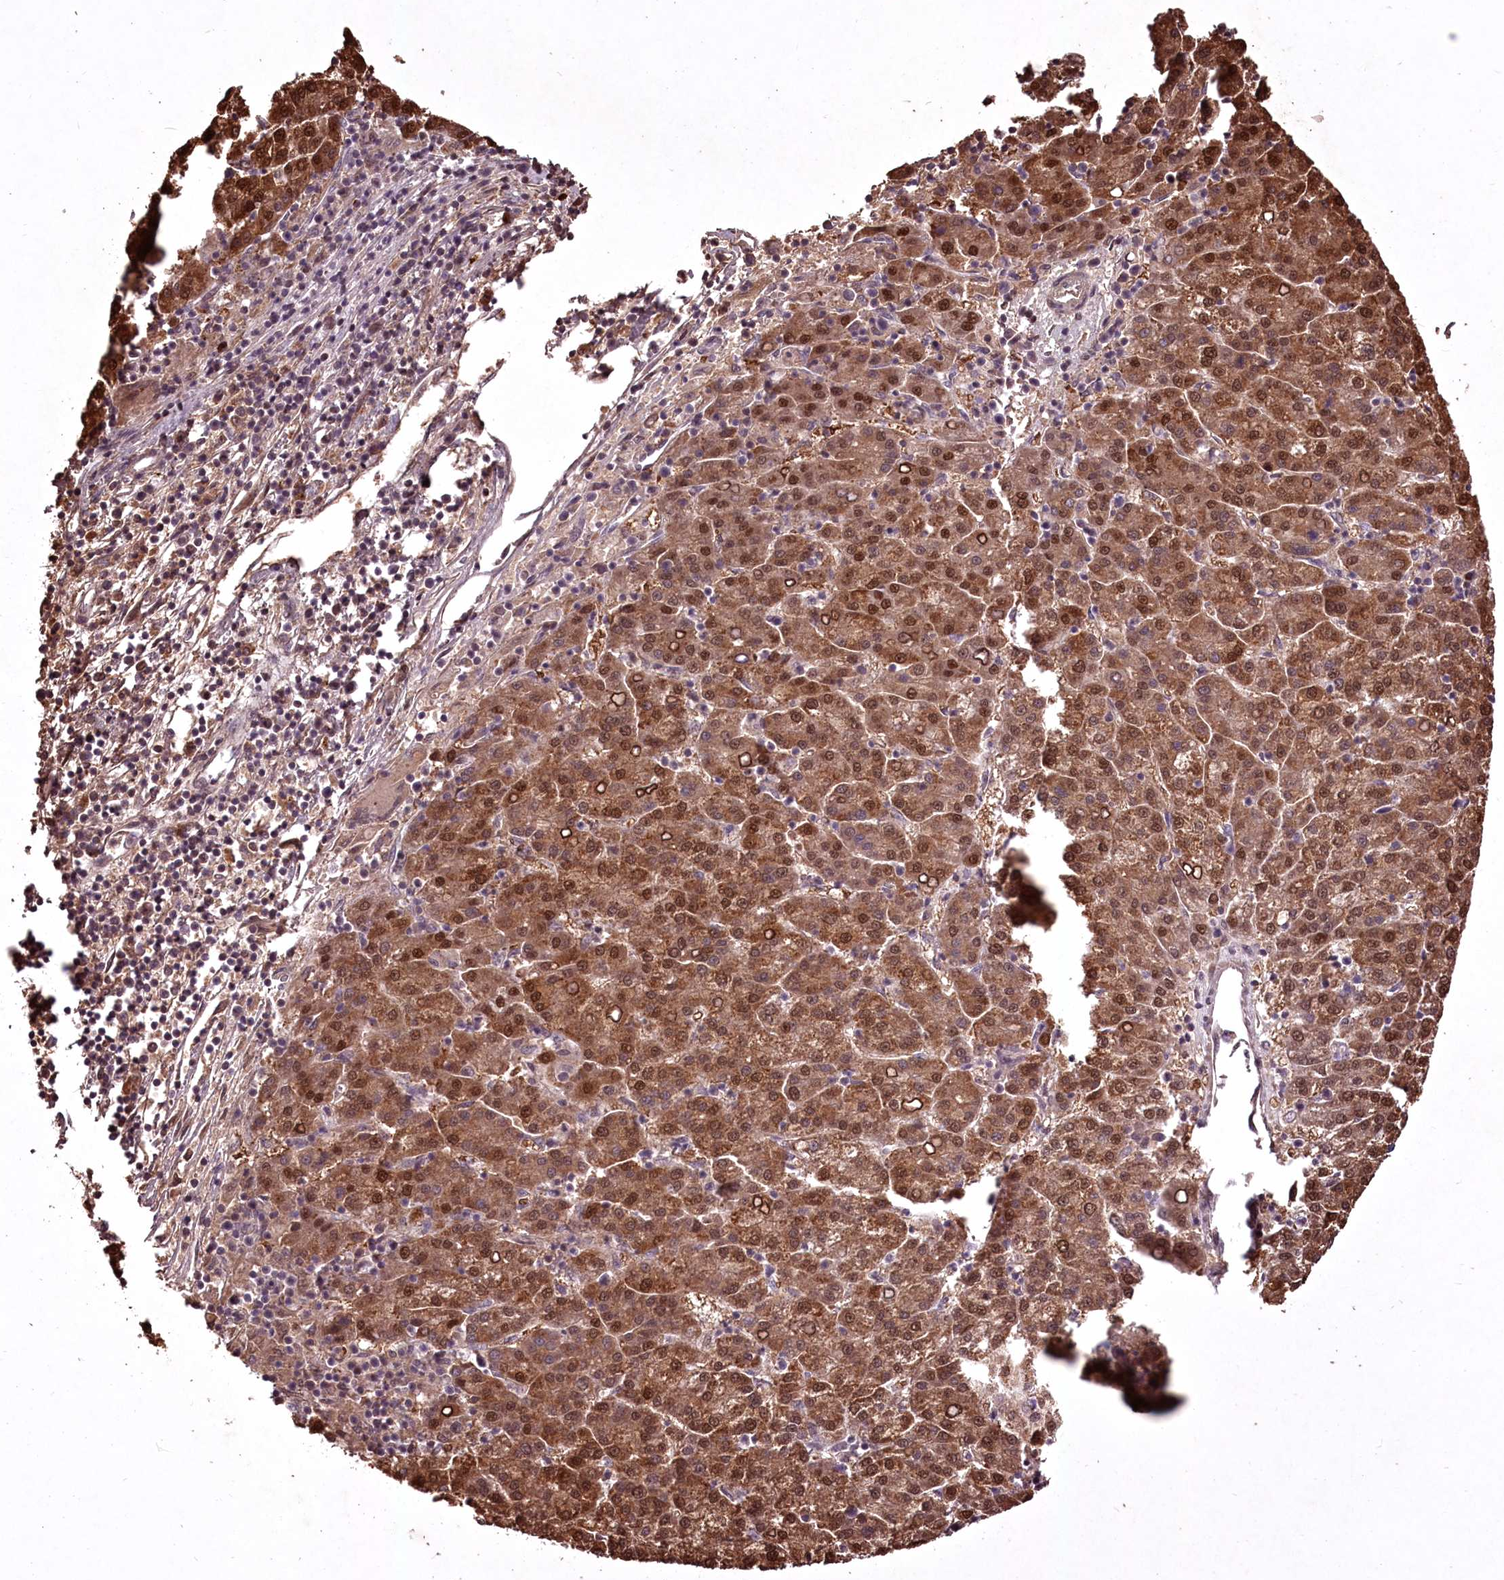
{"staining": {"intensity": "moderate", "quantity": ">75%", "location": "cytoplasmic/membranous,nuclear"}, "tissue": "liver cancer", "cell_type": "Tumor cells", "image_type": "cancer", "snomed": [{"axis": "morphology", "description": "Carcinoma, Hepatocellular, NOS"}, {"axis": "topography", "description": "Liver"}], "caption": "Immunohistochemical staining of hepatocellular carcinoma (liver) demonstrates medium levels of moderate cytoplasmic/membranous and nuclear protein positivity in about >75% of tumor cells. (Brightfield microscopy of DAB IHC at high magnification).", "gene": "ADRA1D", "patient": {"sex": "female", "age": 58}}